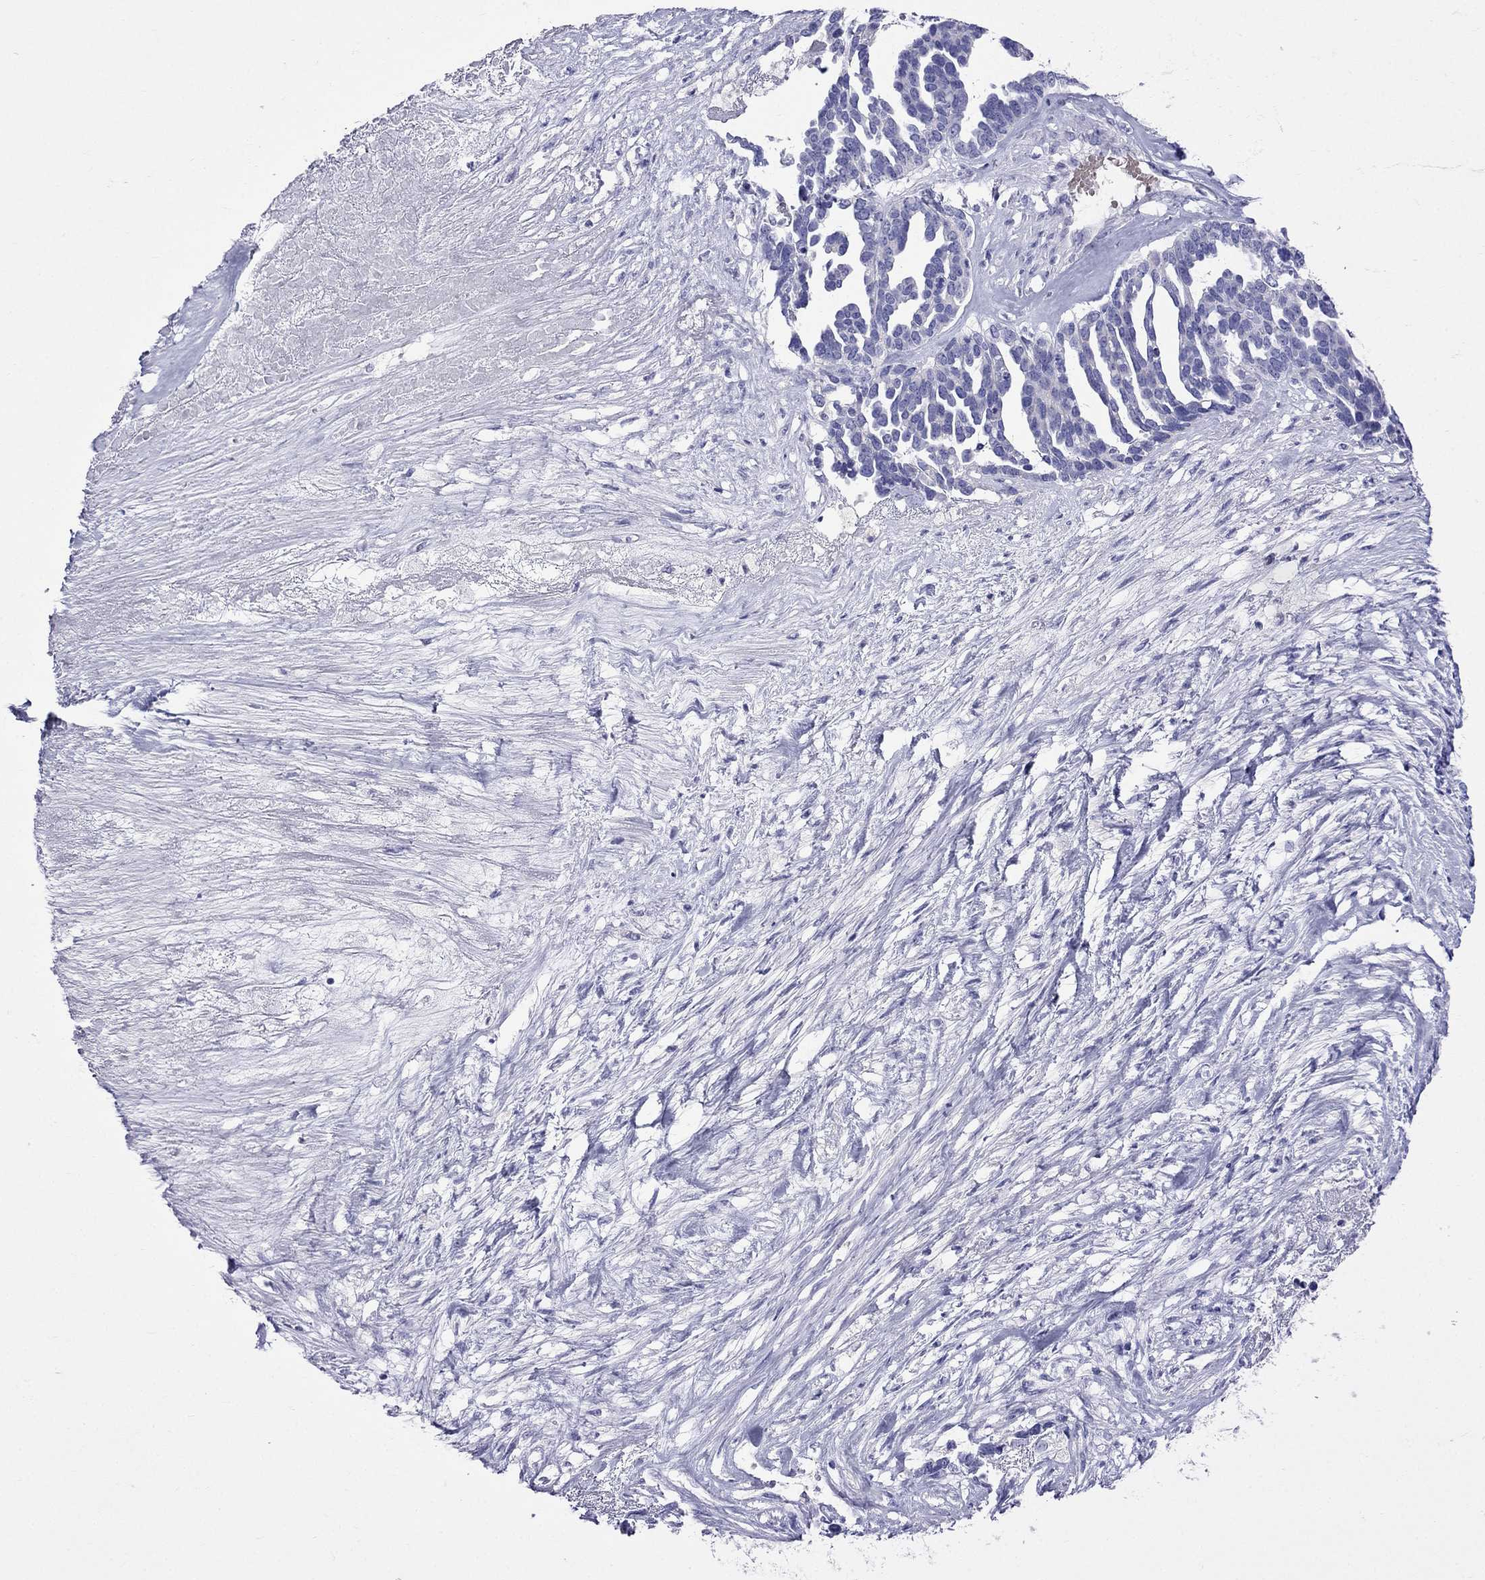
{"staining": {"intensity": "negative", "quantity": "none", "location": "none"}, "tissue": "ovarian cancer", "cell_type": "Tumor cells", "image_type": "cancer", "snomed": [{"axis": "morphology", "description": "Cystadenocarcinoma, serous, NOS"}, {"axis": "topography", "description": "Ovary"}], "caption": "Ovarian serous cystadenocarcinoma was stained to show a protein in brown. There is no significant positivity in tumor cells.", "gene": "TDRD1", "patient": {"sex": "female", "age": 54}}